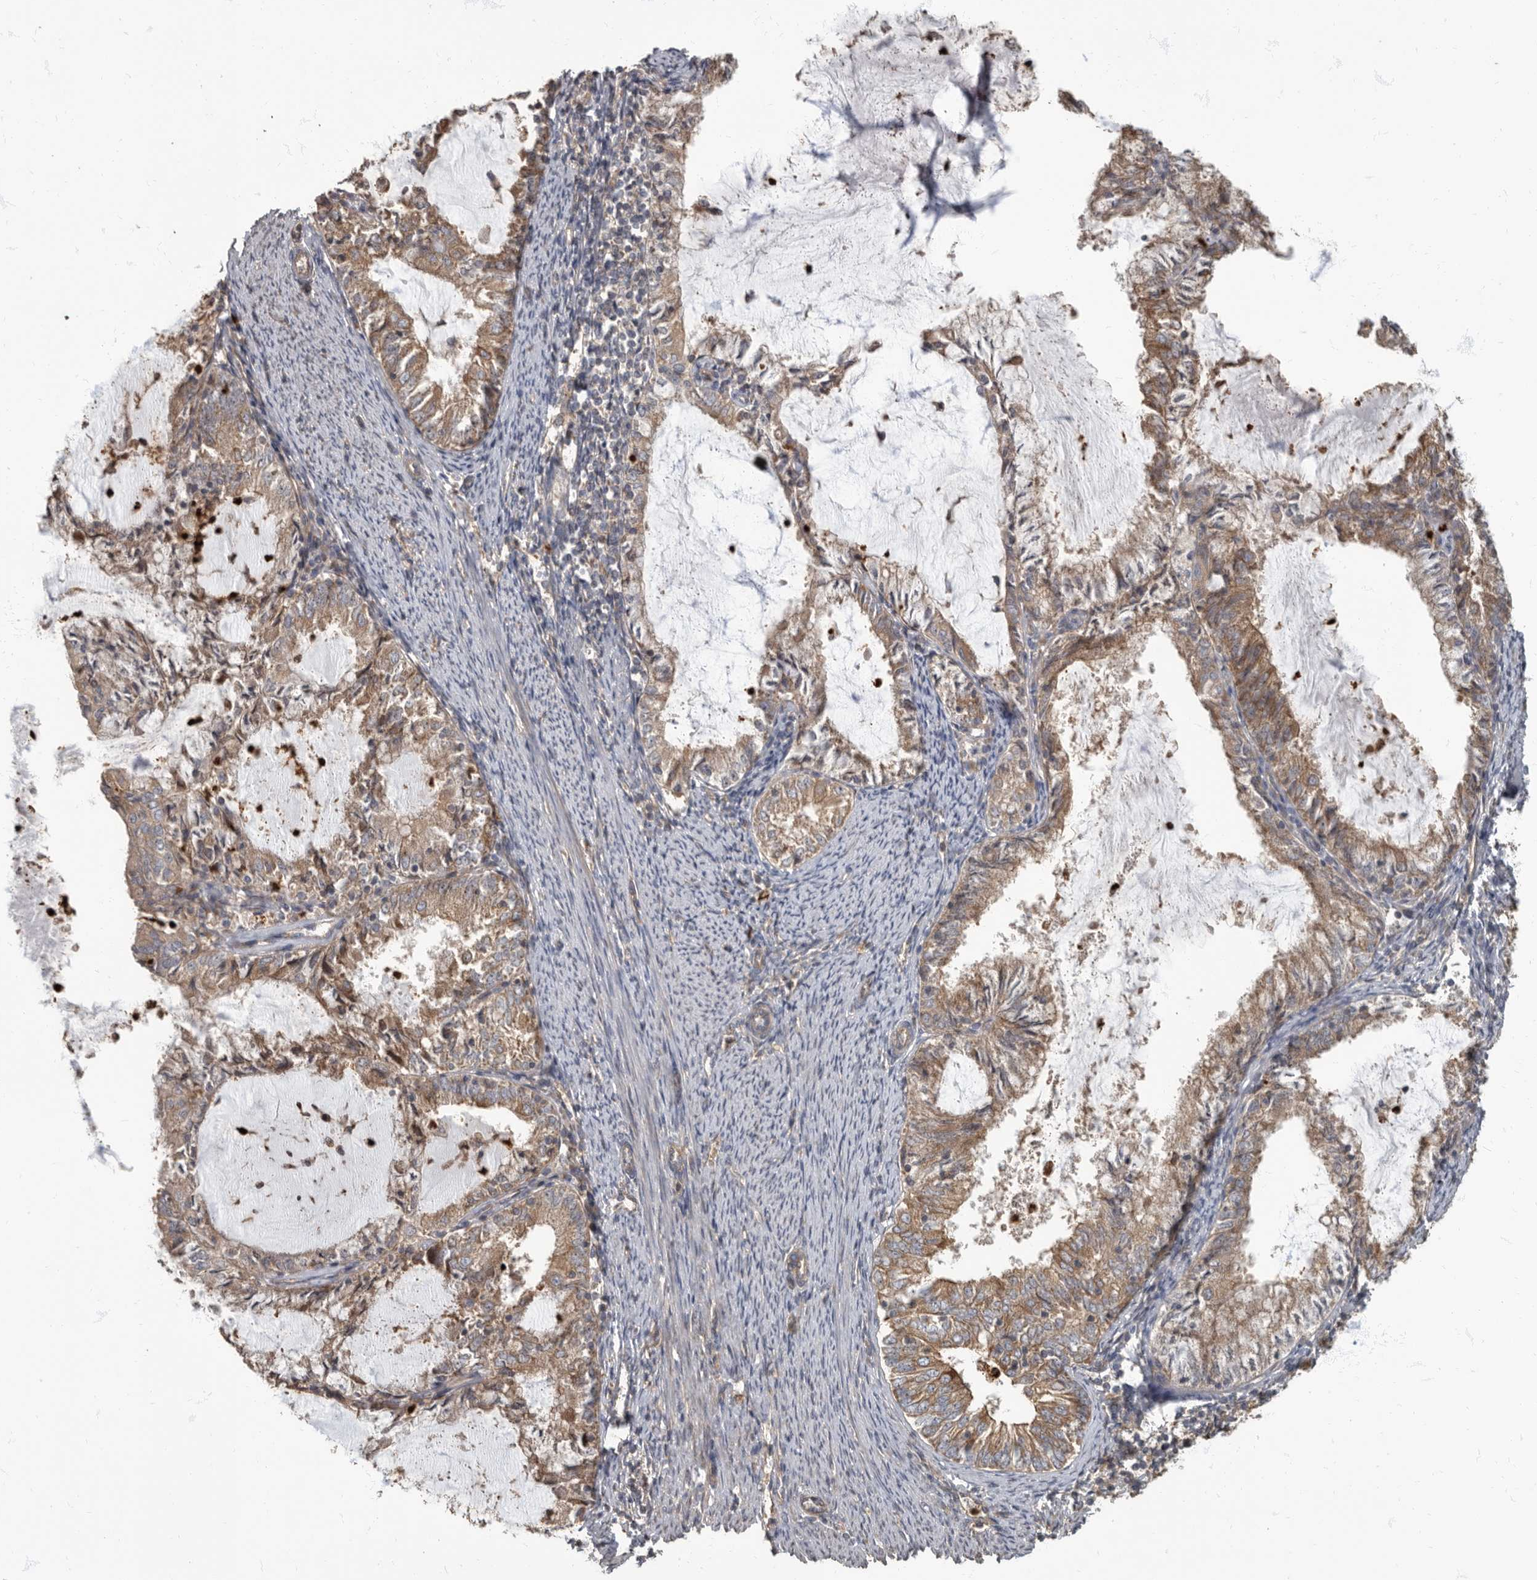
{"staining": {"intensity": "moderate", "quantity": ">75%", "location": "cytoplasmic/membranous"}, "tissue": "endometrial cancer", "cell_type": "Tumor cells", "image_type": "cancer", "snomed": [{"axis": "morphology", "description": "Adenocarcinoma, NOS"}, {"axis": "topography", "description": "Endometrium"}], "caption": "A histopathology image showing moderate cytoplasmic/membranous positivity in approximately >75% of tumor cells in adenocarcinoma (endometrial), as visualized by brown immunohistochemical staining.", "gene": "DAAM1", "patient": {"sex": "female", "age": 57}}